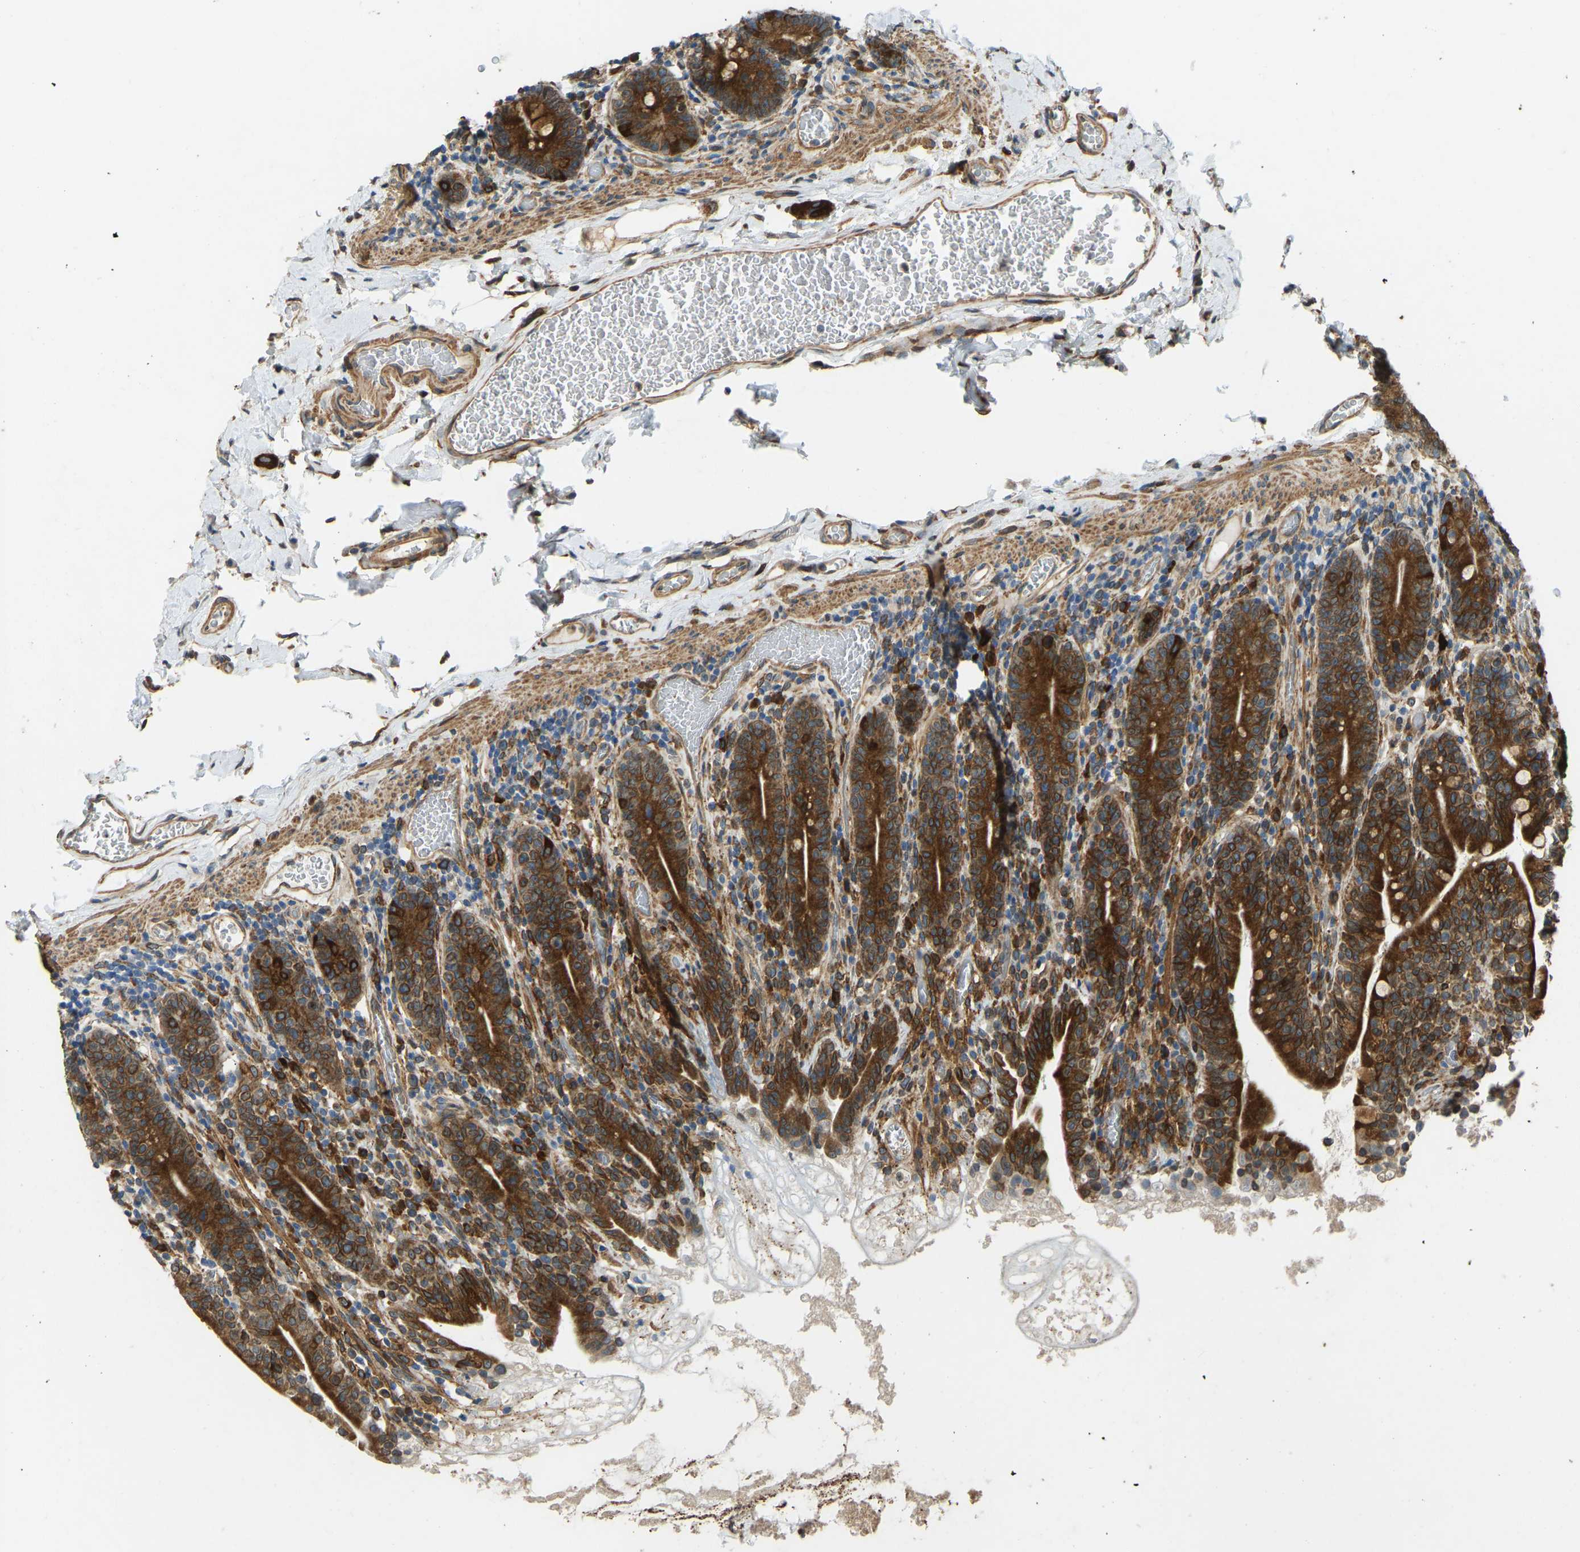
{"staining": {"intensity": "strong", "quantity": ">75%", "location": "cytoplasmic/membranous"}, "tissue": "small intestine", "cell_type": "Glandular cells", "image_type": "normal", "snomed": [{"axis": "morphology", "description": "Normal tissue, NOS"}, {"axis": "topography", "description": "Small intestine"}], "caption": "A photomicrograph showing strong cytoplasmic/membranous positivity in about >75% of glandular cells in unremarkable small intestine, as visualized by brown immunohistochemical staining.", "gene": "OS9", "patient": {"sex": "female", "age": 56}}